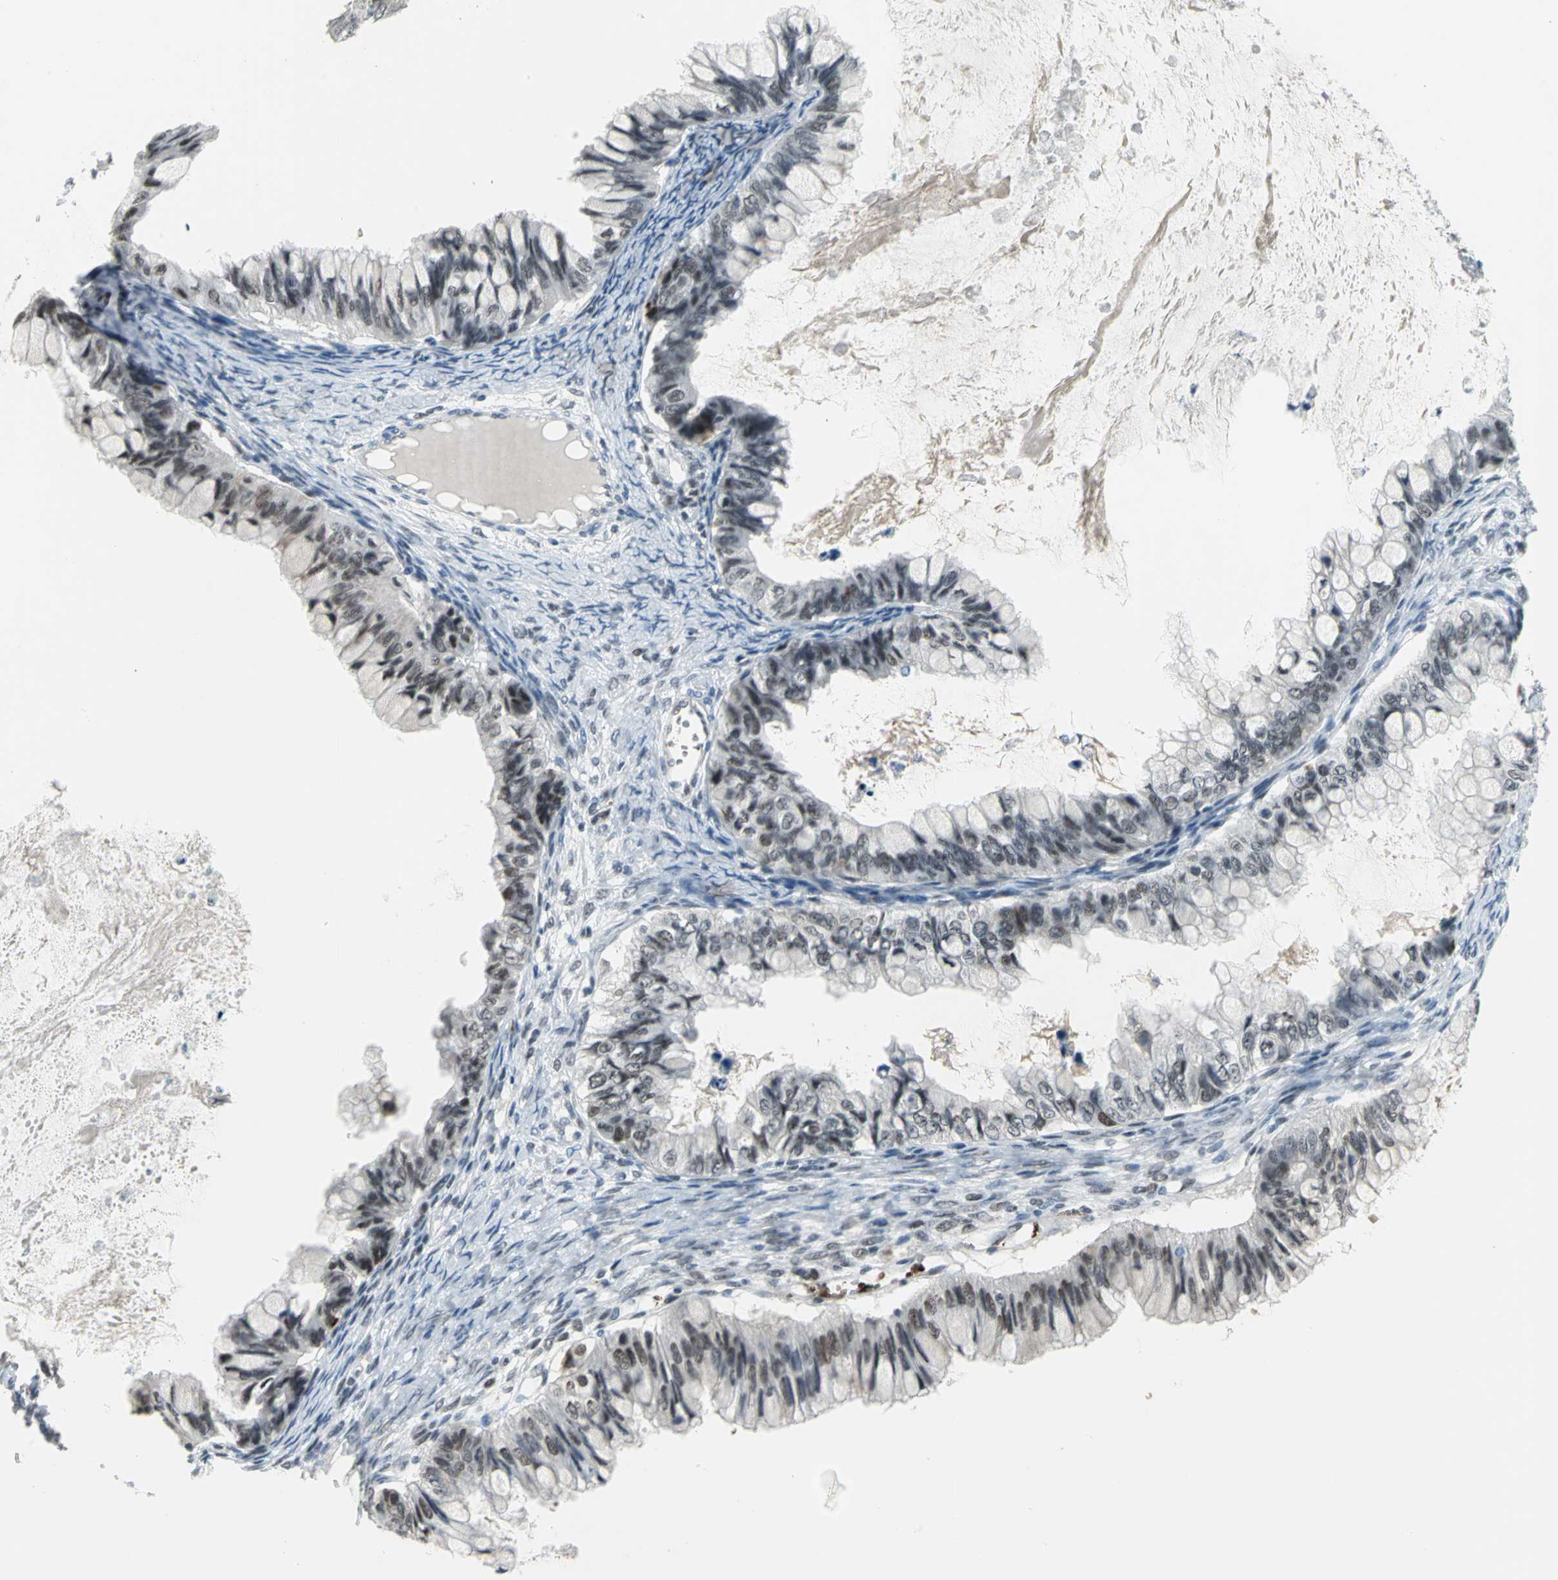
{"staining": {"intensity": "moderate", "quantity": ">75%", "location": "nuclear"}, "tissue": "ovarian cancer", "cell_type": "Tumor cells", "image_type": "cancer", "snomed": [{"axis": "morphology", "description": "Cystadenocarcinoma, mucinous, NOS"}, {"axis": "topography", "description": "Ovary"}], "caption": "Ovarian cancer (mucinous cystadenocarcinoma) was stained to show a protein in brown. There is medium levels of moderate nuclear staining in about >75% of tumor cells.", "gene": "GLI3", "patient": {"sex": "female", "age": 80}}